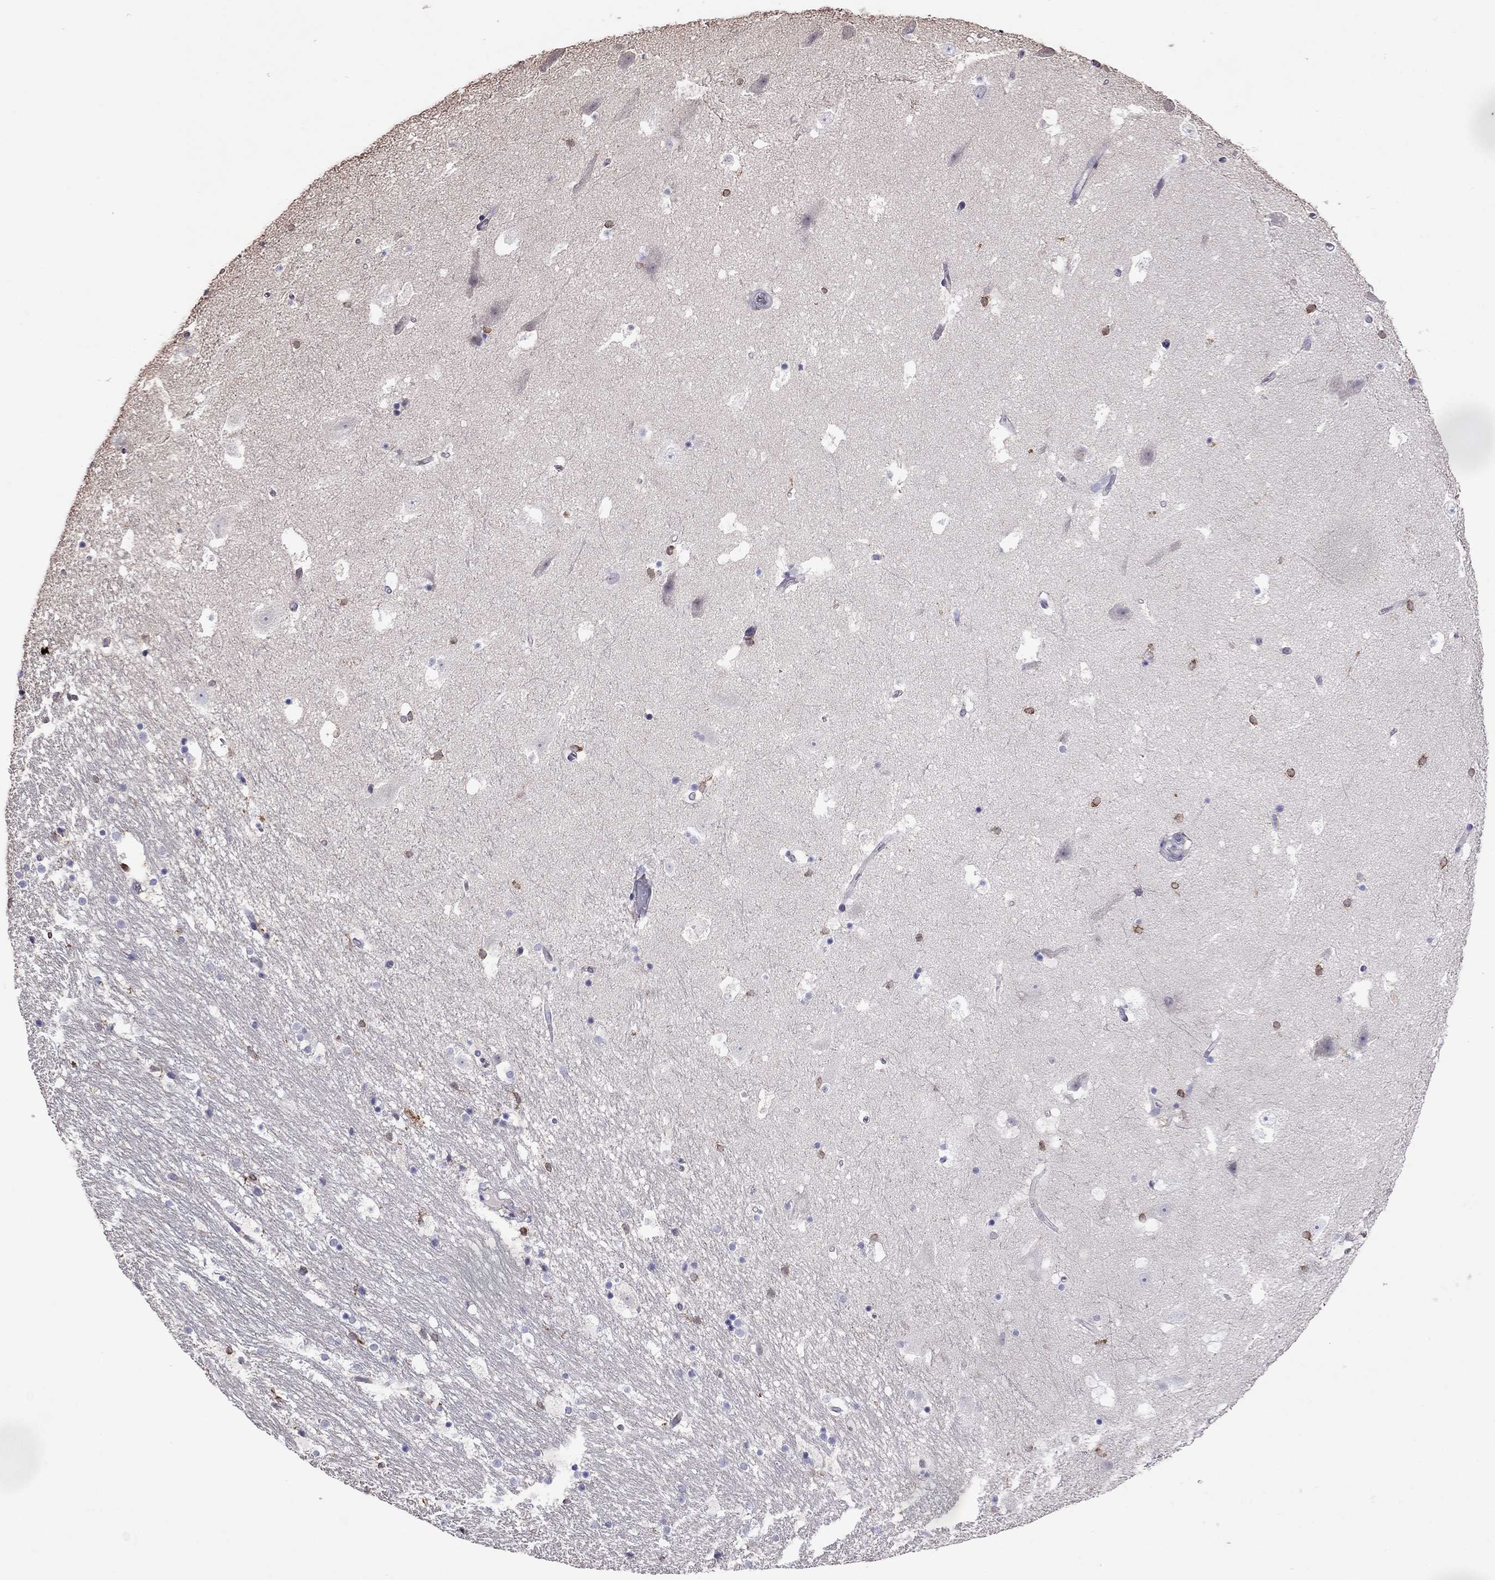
{"staining": {"intensity": "moderate", "quantity": "<25%", "location": "cytoplasmic/membranous"}, "tissue": "hippocampus", "cell_type": "Glial cells", "image_type": "normal", "snomed": [{"axis": "morphology", "description": "Normal tissue, NOS"}, {"axis": "topography", "description": "Hippocampus"}], "caption": "High-magnification brightfield microscopy of unremarkable hippocampus stained with DAB (3,3'-diaminobenzidine) (brown) and counterstained with hematoxylin (blue). glial cells exhibit moderate cytoplasmic/membranous expression is seen in approximately<25% of cells.", "gene": "ADAM28", "patient": {"sex": "male", "age": 51}}